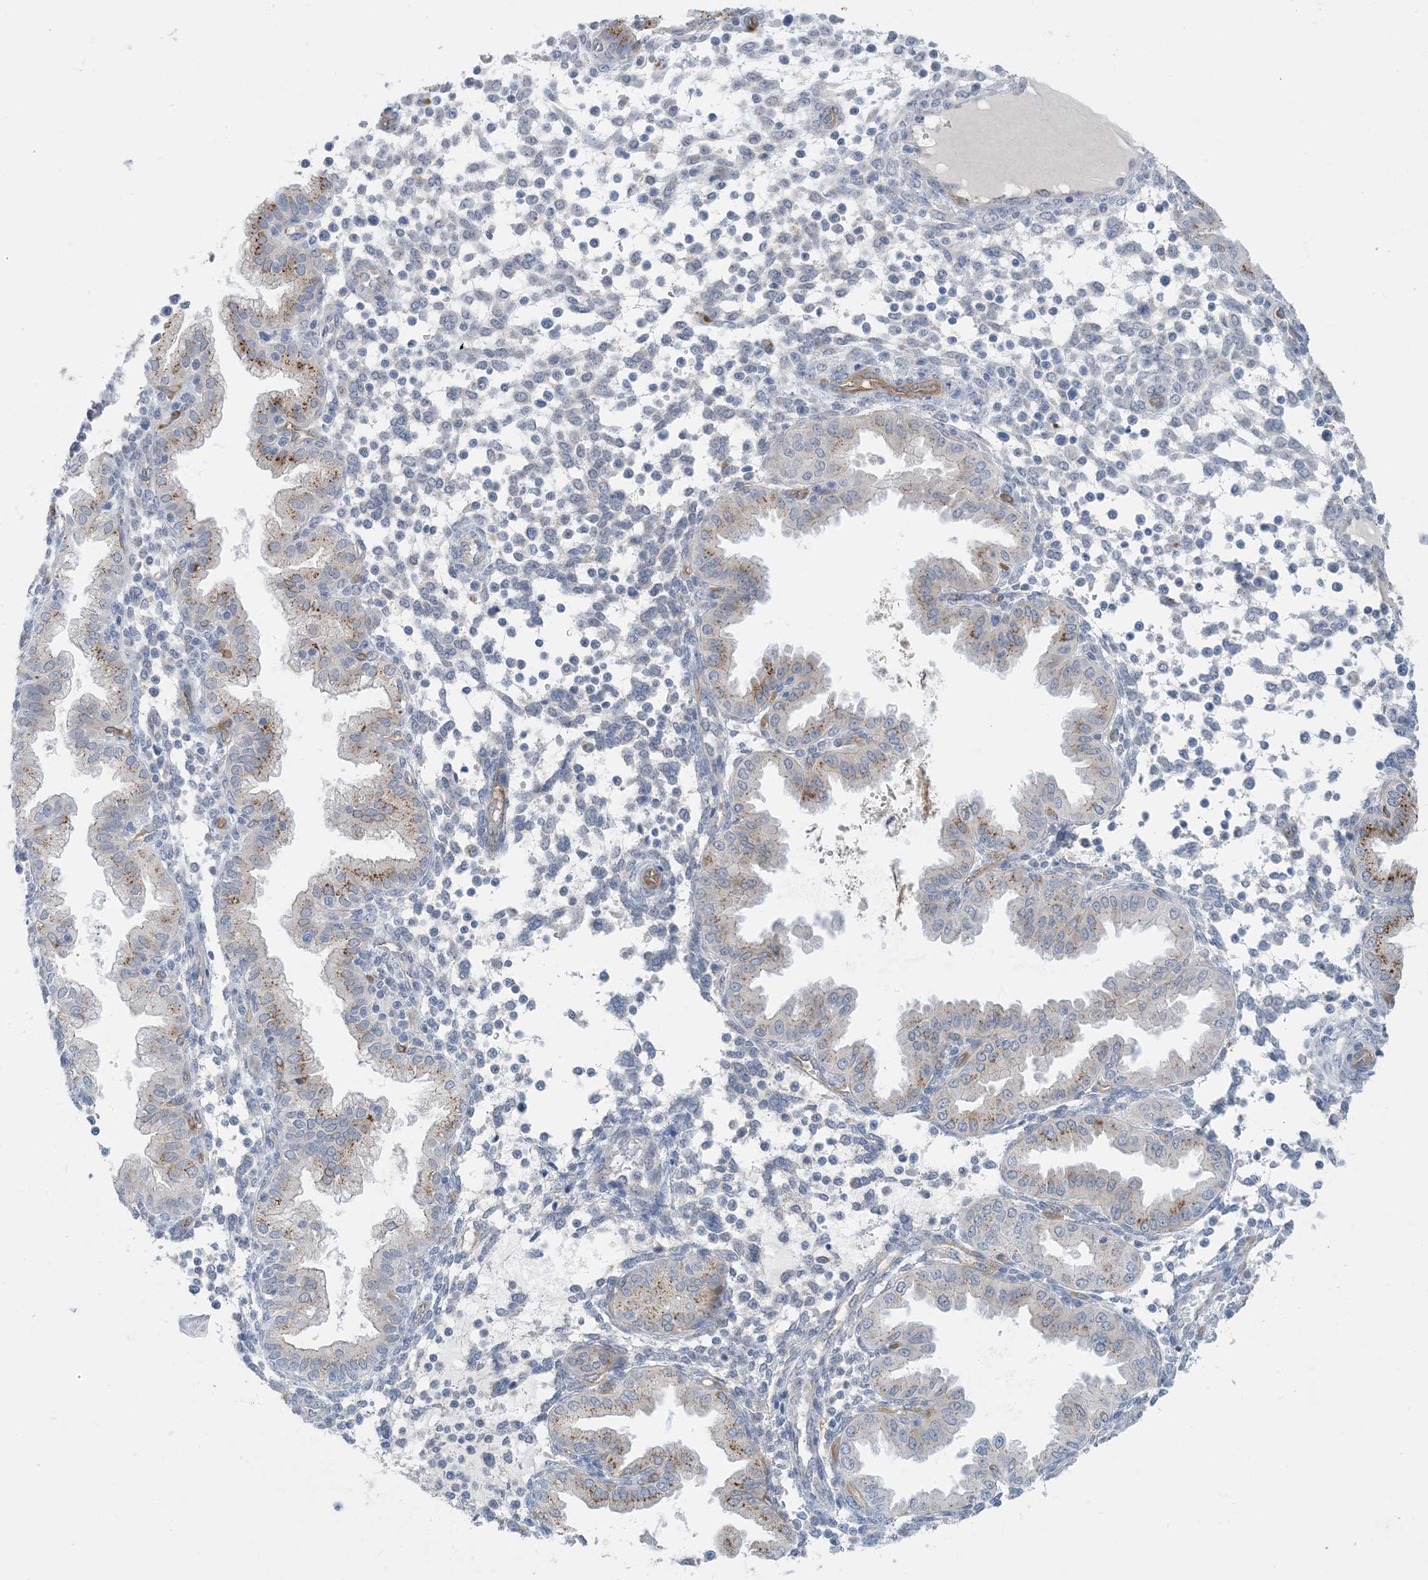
{"staining": {"intensity": "negative", "quantity": "none", "location": "none"}, "tissue": "endometrium", "cell_type": "Cells in endometrial stroma", "image_type": "normal", "snomed": [{"axis": "morphology", "description": "Normal tissue, NOS"}, {"axis": "topography", "description": "Endometrium"}], "caption": "DAB immunohistochemical staining of normal endometrium reveals no significant staining in cells in endometrial stroma. (Brightfield microscopy of DAB immunohistochemistry at high magnification).", "gene": "EIF2A", "patient": {"sex": "female", "age": 53}}